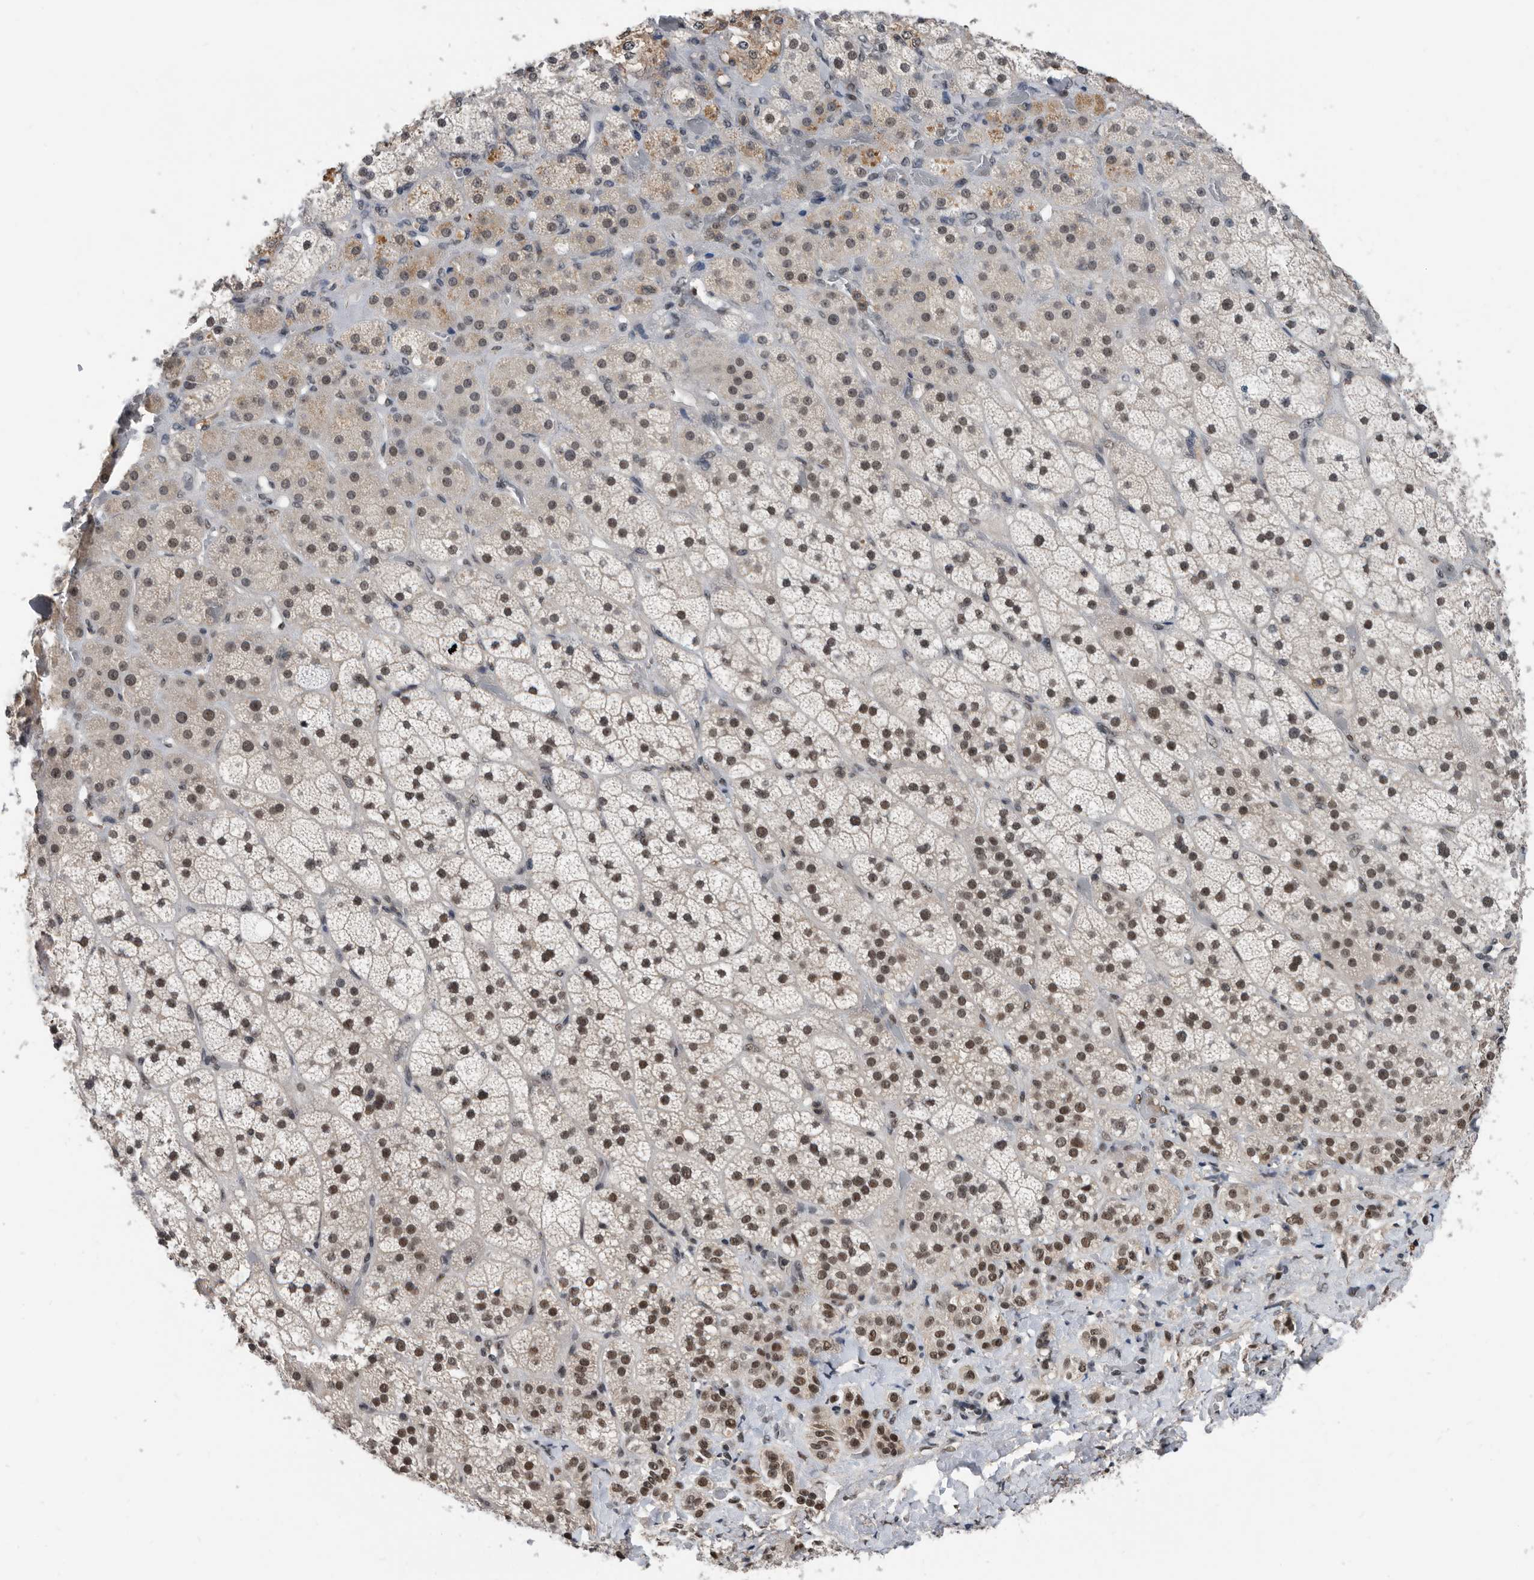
{"staining": {"intensity": "strong", "quantity": "25%-75%", "location": "cytoplasmic/membranous,nuclear"}, "tissue": "adrenal gland", "cell_type": "Glandular cells", "image_type": "normal", "snomed": [{"axis": "morphology", "description": "Normal tissue, NOS"}, {"axis": "topography", "description": "Adrenal gland"}], "caption": "Glandular cells display high levels of strong cytoplasmic/membranous,nuclear staining in about 25%-75% of cells in benign adrenal gland. (Stains: DAB in brown, nuclei in blue, Microscopy: brightfield microscopy at high magnification).", "gene": "ZNF260", "patient": {"sex": "male", "age": 57}}